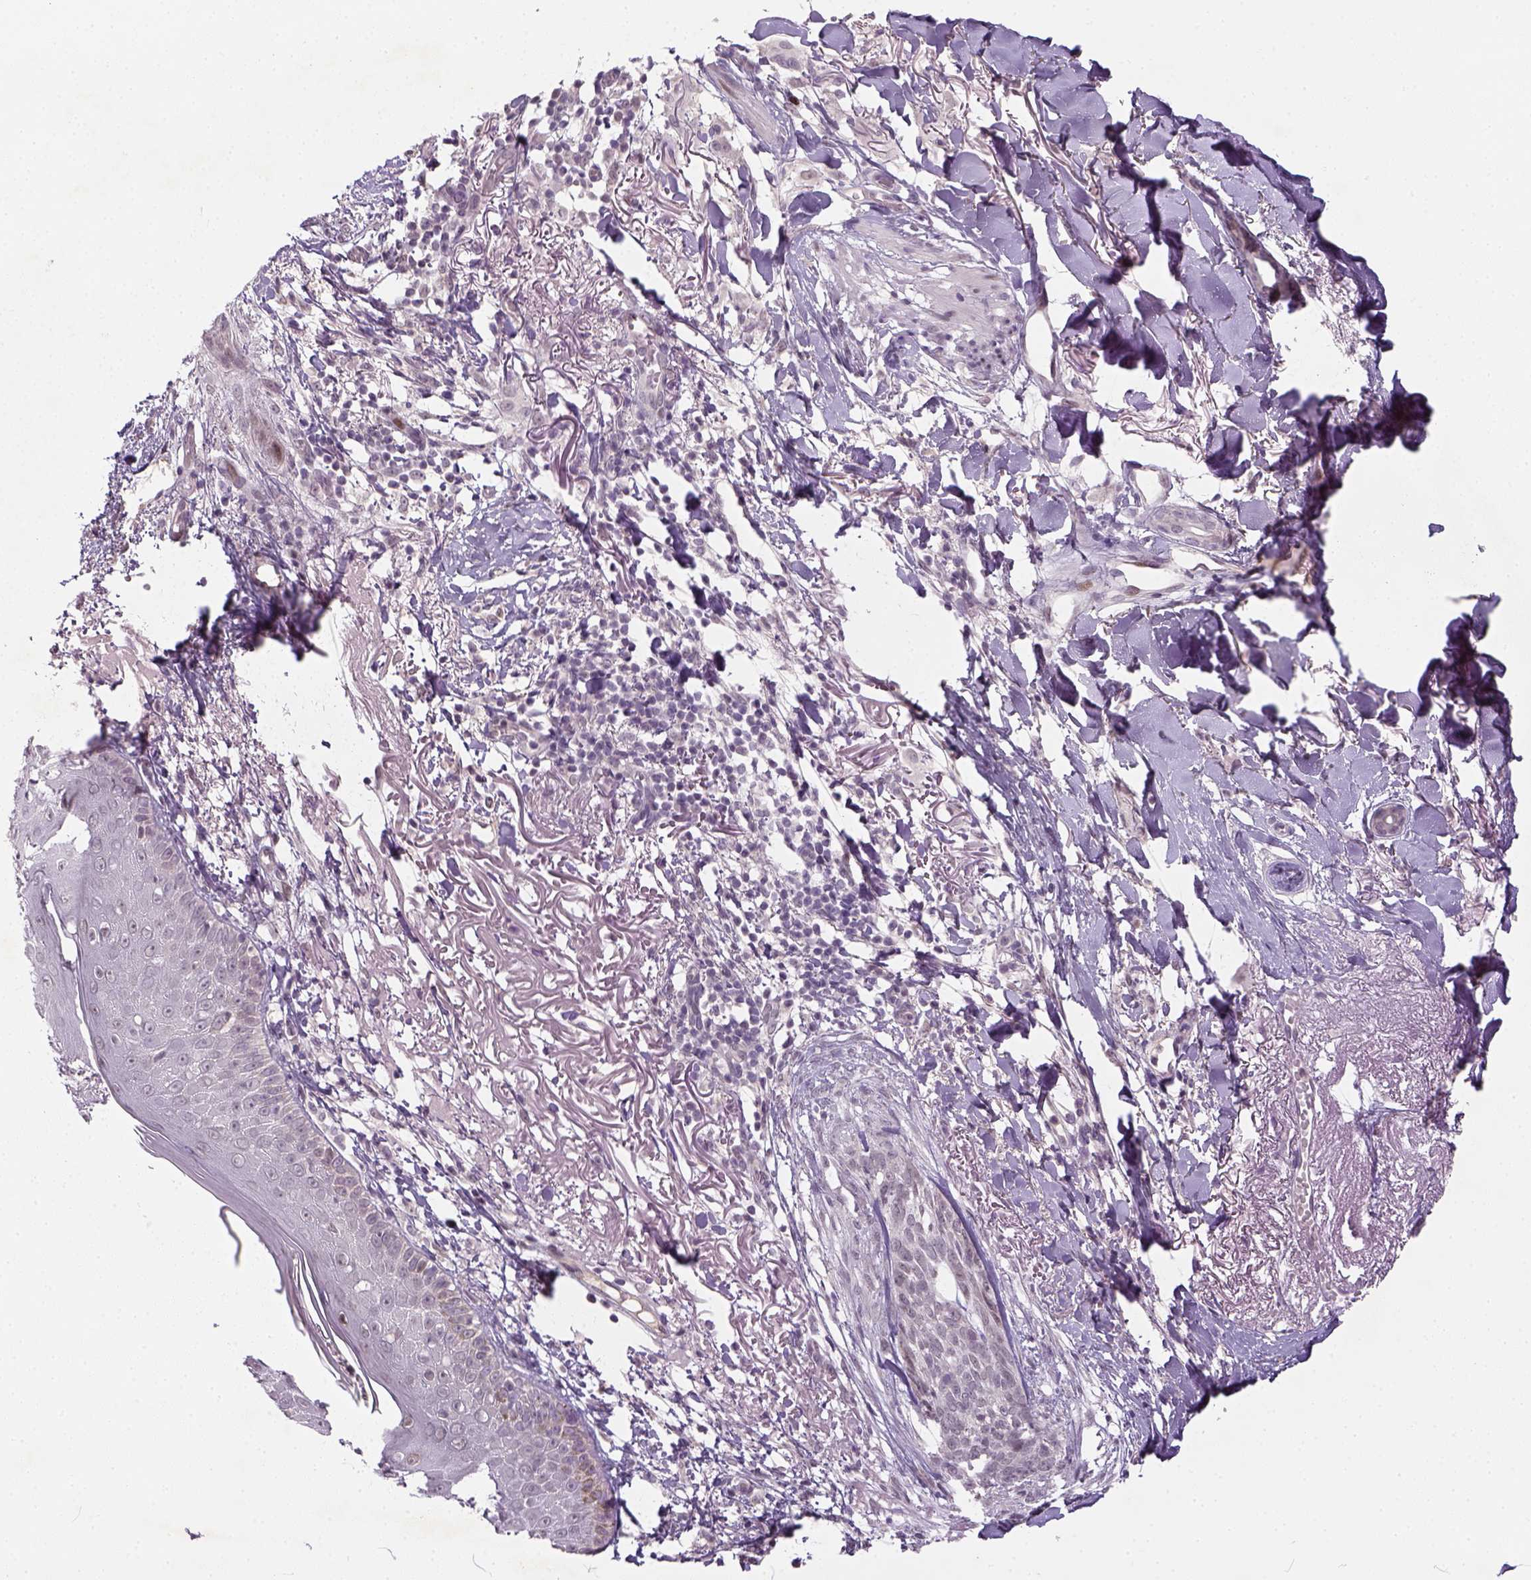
{"staining": {"intensity": "negative", "quantity": "none", "location": "none"}, "tissue": "skin cancer", "cell_type": "Tumor cells", "image_type": "cancer", "snomed": [{"axis": "morphology", "description": "Normal tissue, NOS"}, {"axis": "morphology", "description": "Basal cell carcinoma"}, {"axis": "topography", "description": "Skin"}], "caption": "DAB immunohistochemical staining of human skin cancer (basal cell carcinoma) exhibits no significant staining in tumor cells.", "gene": "MAGEB3", "patient": {"sex": "male", "age": 84}}